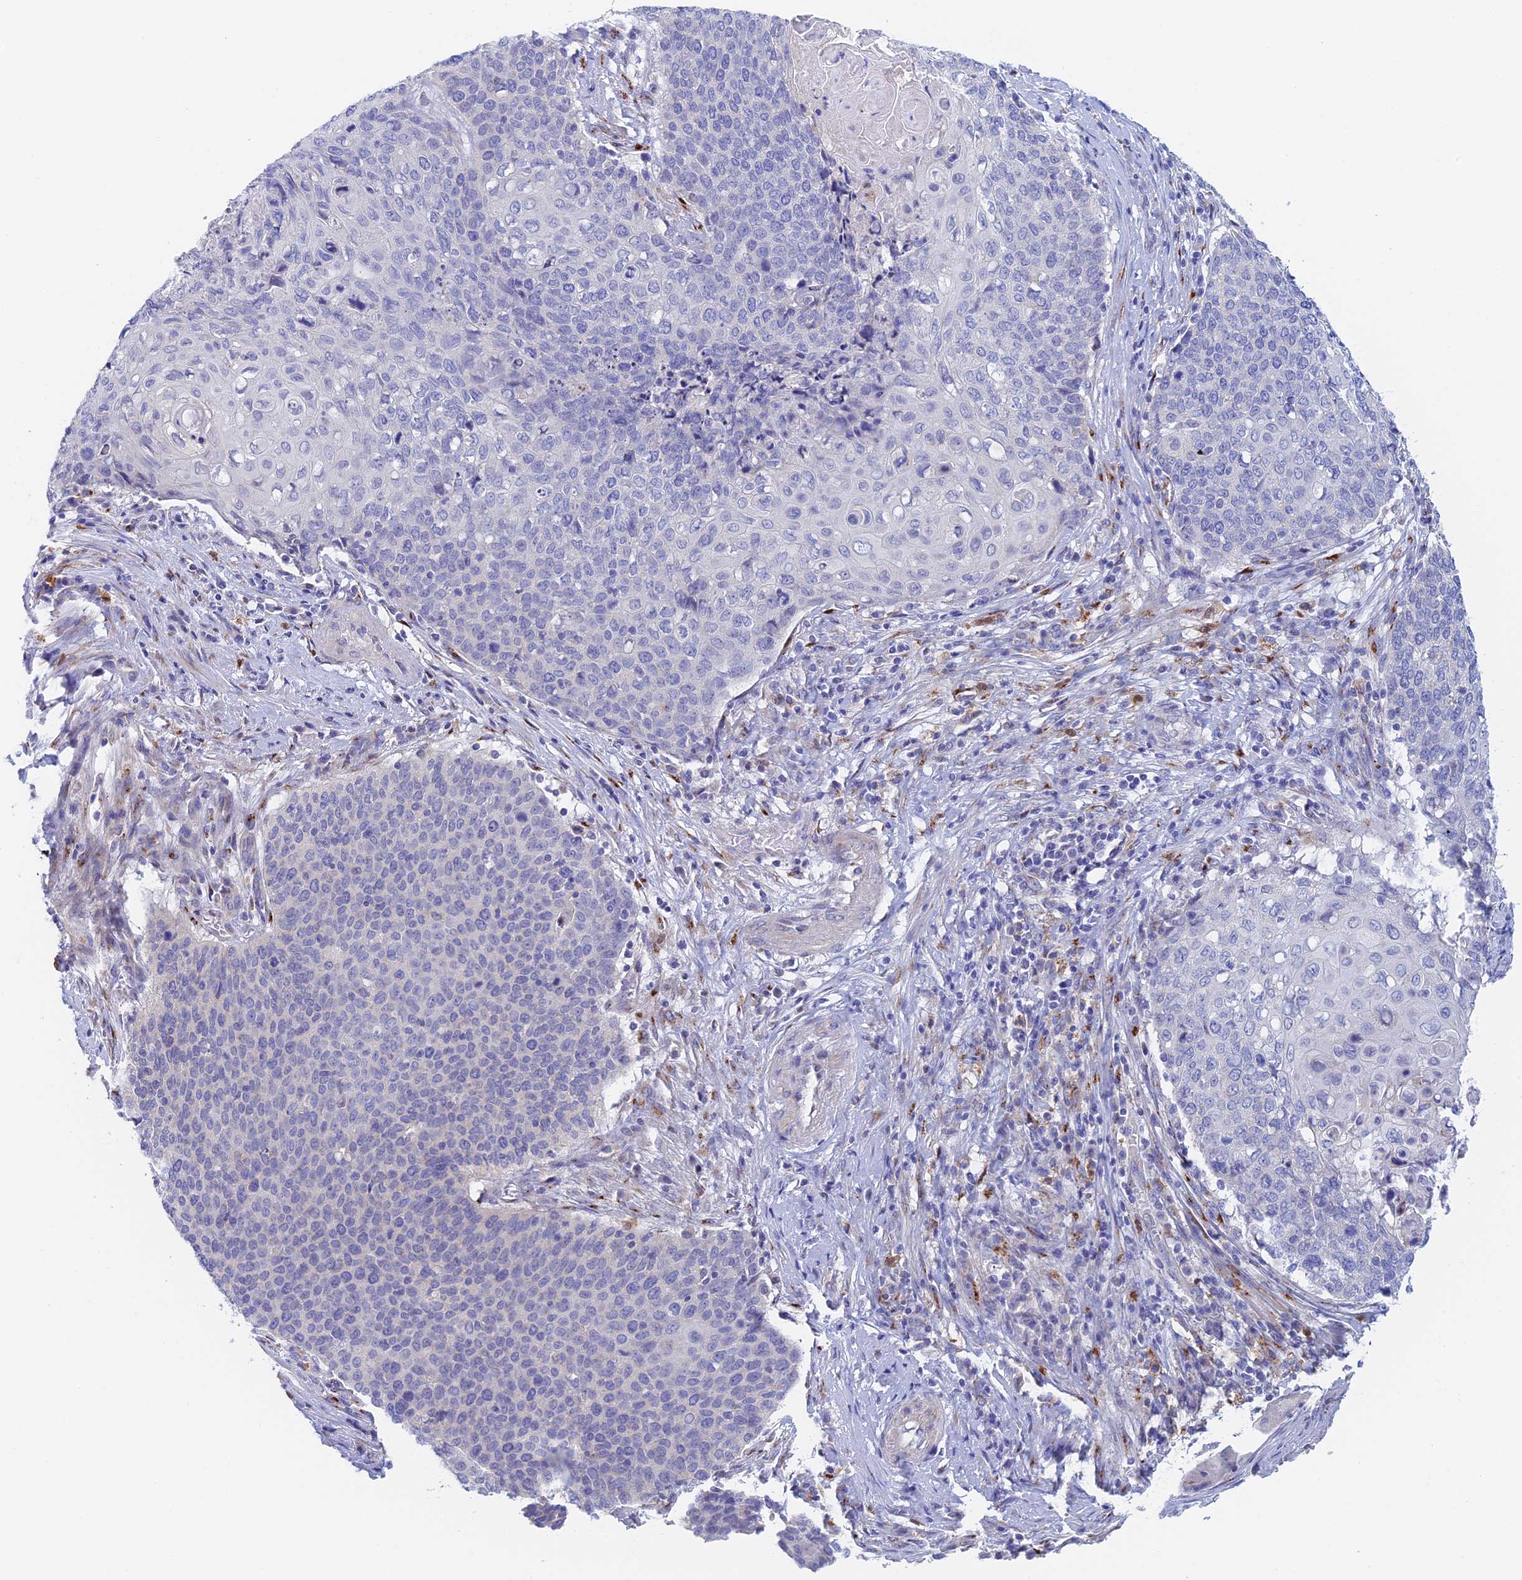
{"staining": {"intensity": "negative", "quantity": "none", "location": "none"}, "tissue": "cervical cancer", "cell_type": "Tumor cells", "image_type": "cancer", "snomed": [{"axis": "morphology", "description": "Squamous cell carcinoma, NOS"}, {"axis": "topography", "description": "Cervix"}], "caption": "This photomicrograph is of squamous cell carcinoma (cervical) stained with IHC to label a protein in brown with the nuclei are counter-stained blue. There is no expression in tumor cells.", "gene": "SLC24A3", "patient": {"sex": "female", "age": 39}}